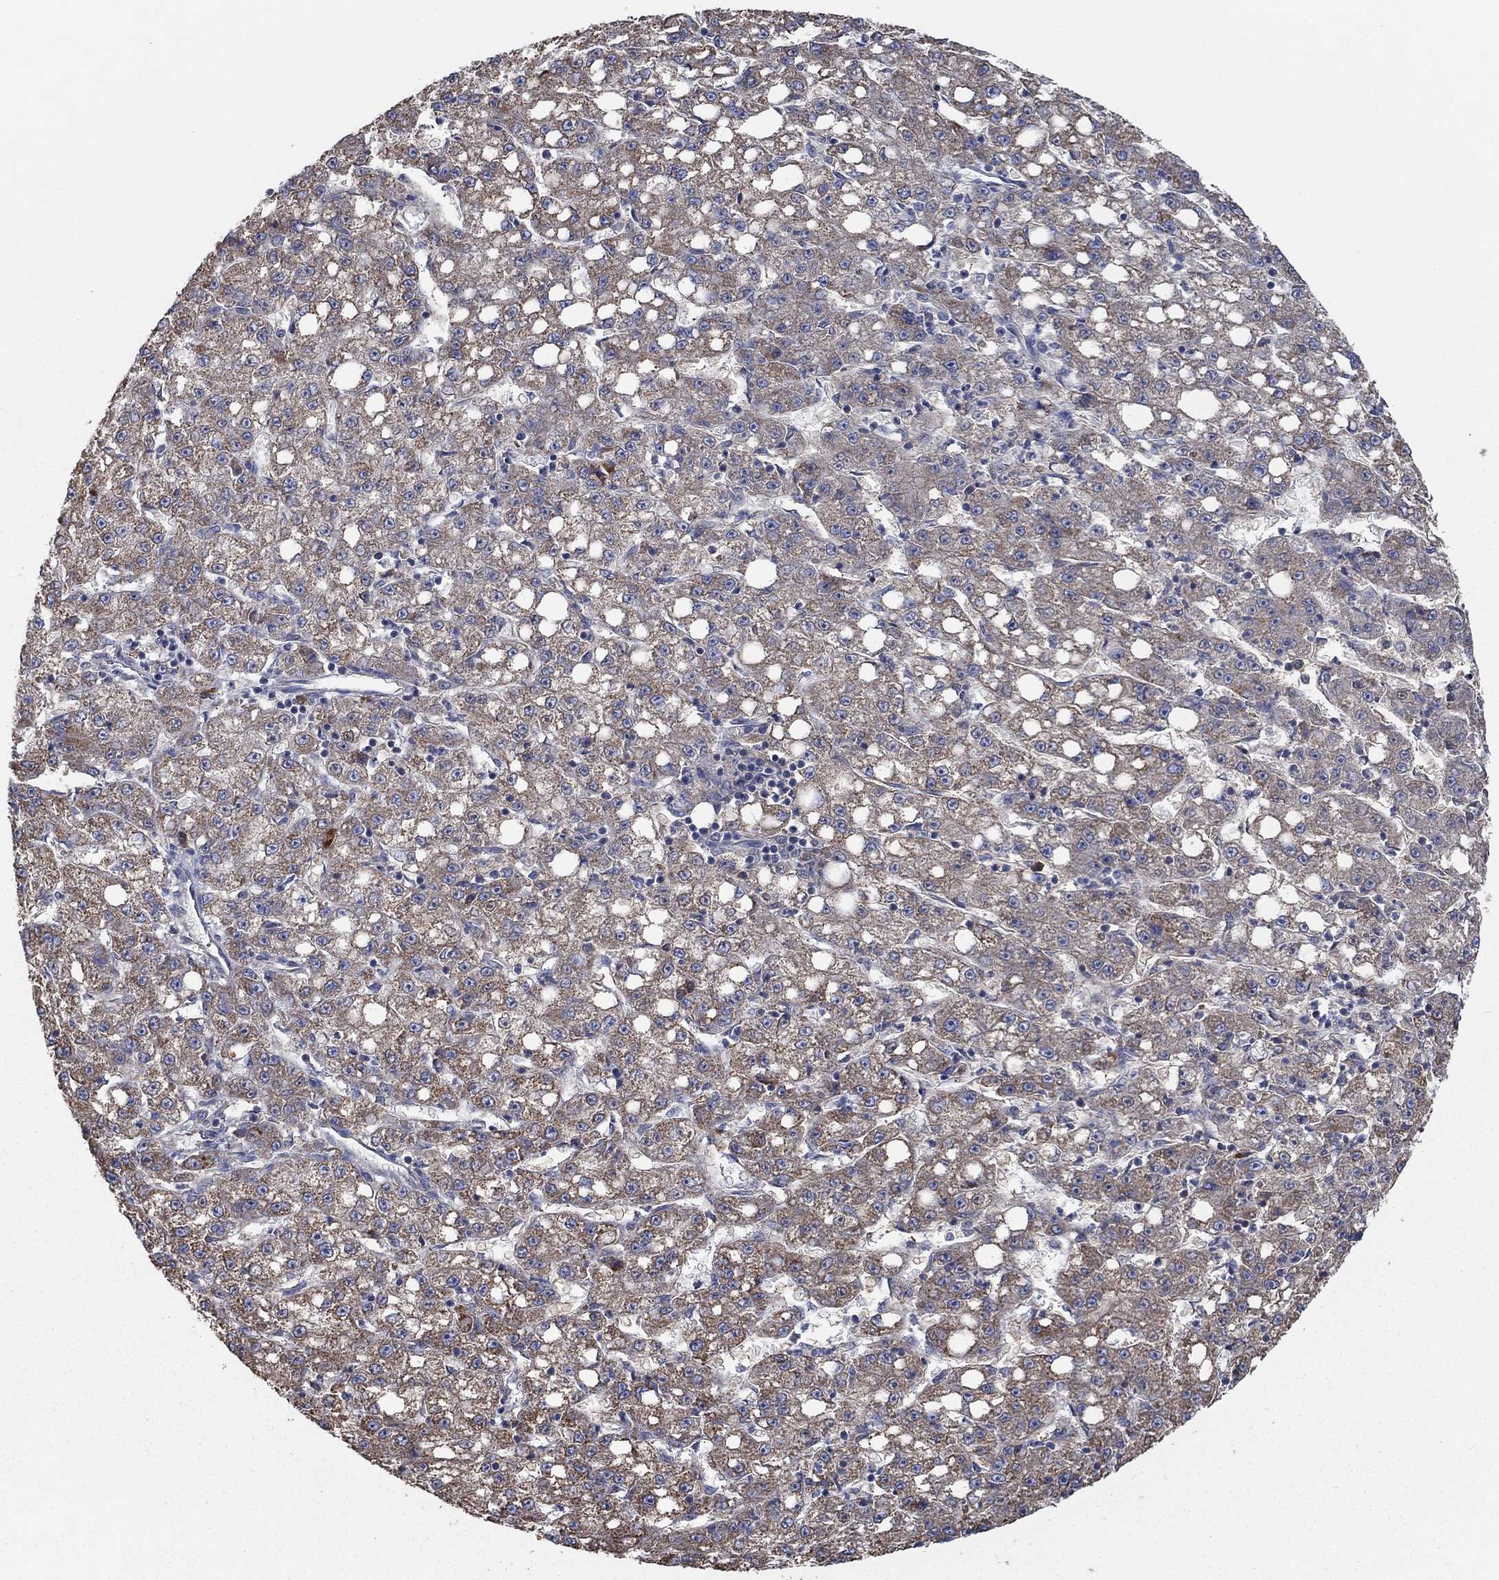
{"staining": {"intensity": "moderate", "quantity": ">75%", "location": "cytoplasmic/membranous"}, "tissue": "liver cancer", "cell_type": "Tumor cells", "image_type": "cancer", "snomed": [{"axis": "morphology", "description": "Carcinoma, Hepatocellular, NOS"}, {"axis": "topography", "description": "Liver"}], "caption": "Approximately >75% of tumor cells in hepatocellular carcinoma (liver) reveal moderate cytoplasmic/membranous protein positivity as visualized by brown immunohistochemical staining.", "gene": "HID1", "patient": {"sex": "female", "age": 65}}